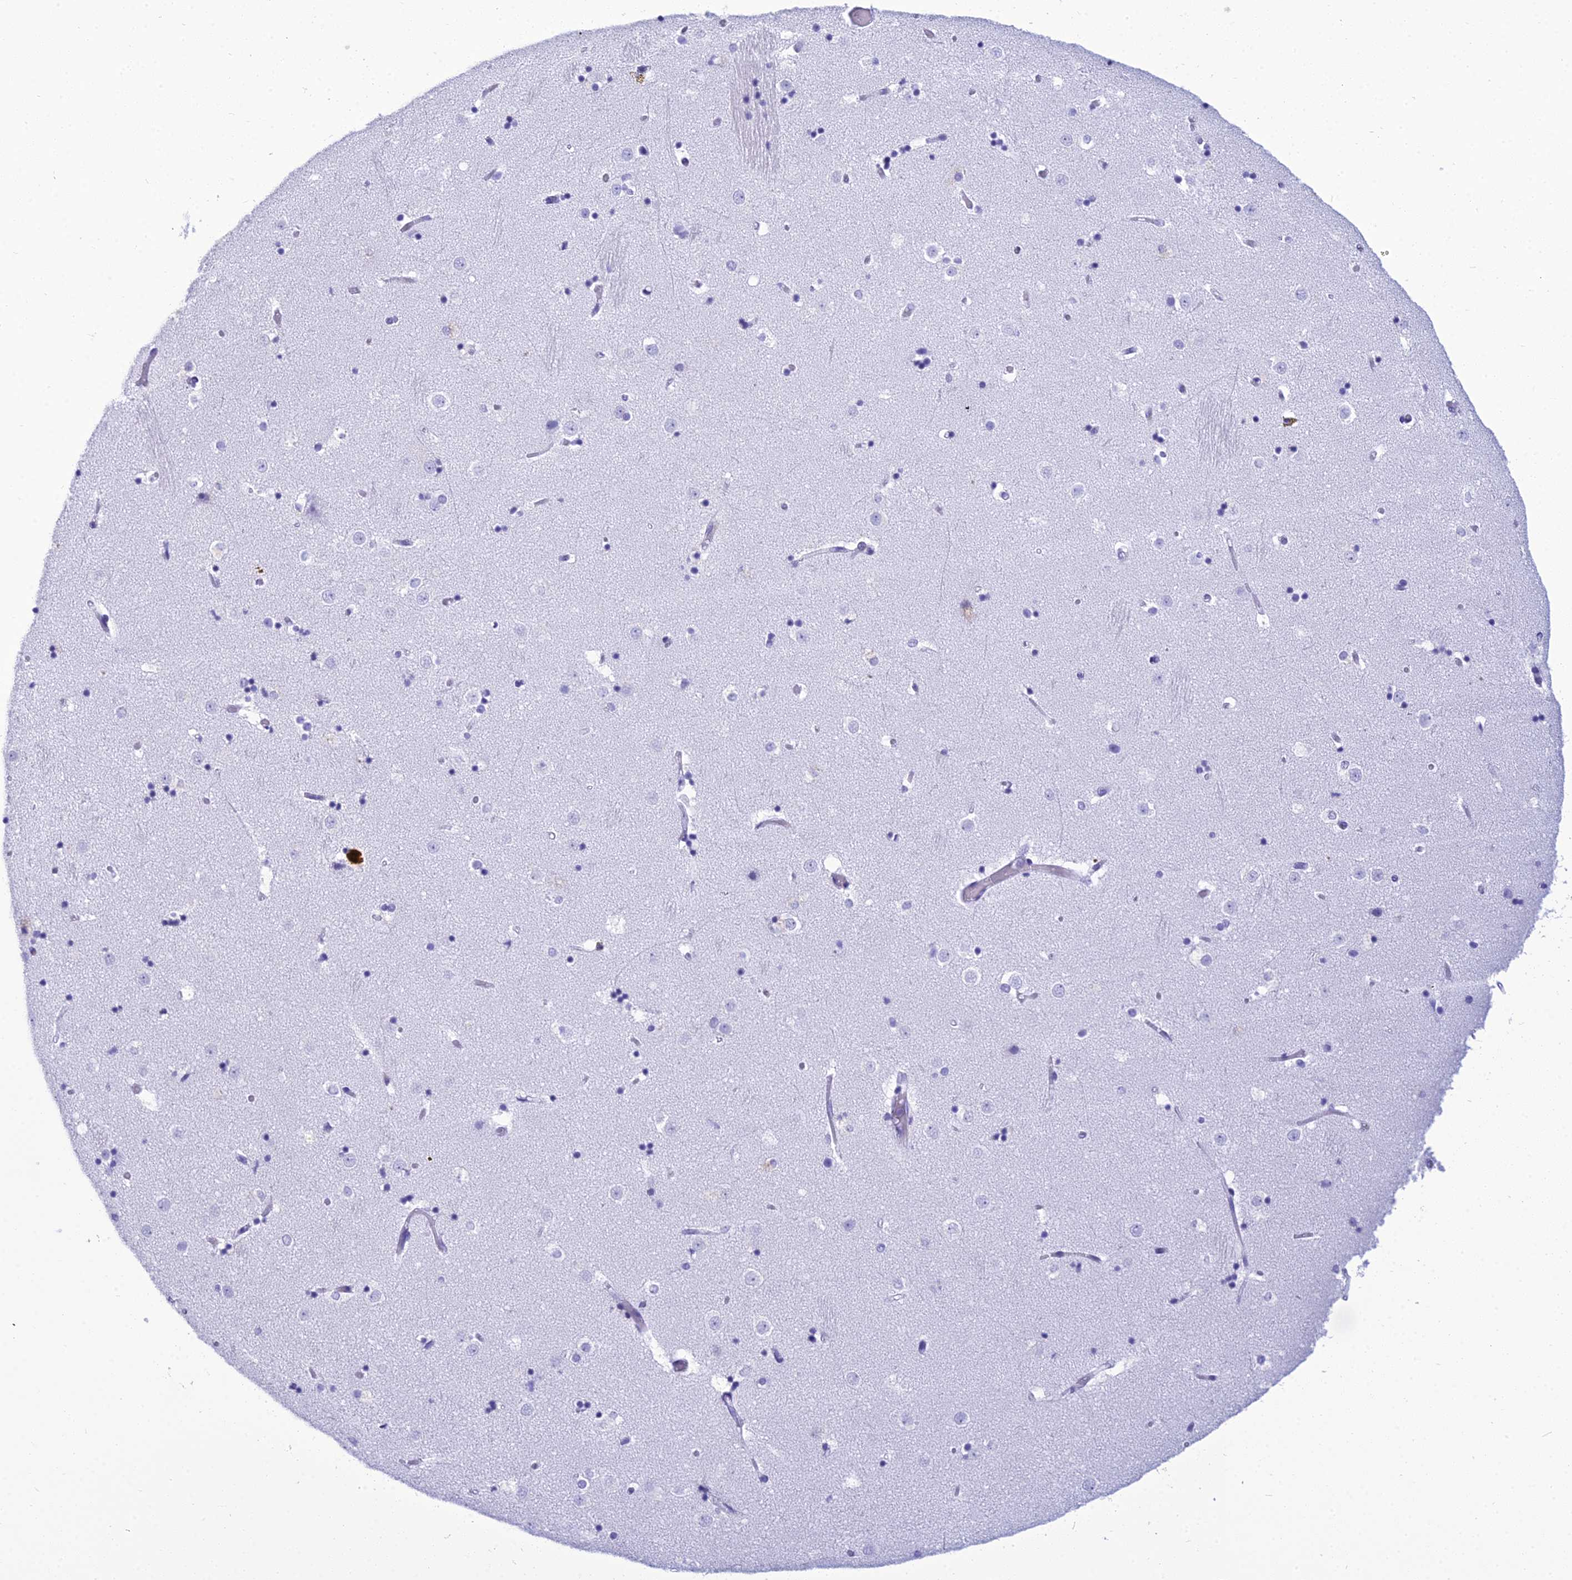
{"staining": {"intensity": "negative", "quantity": "none", "location": "none"}, "tissue": "caudate", "cell_type": "Glial cells", "image_type": "normal", "snomed": [{"axis": "morphology", "description": "Normal tissue, NOS"}, {"axis": "topography", "description": "Lateral ventricle wall"}], "caption": "An immunohistochemistry photomicrograph of normal caudate is shown. There is no staining in glial cells of caudate.", "gene": "ZNF442", "patient": {"sex": "female", "age": 52}}